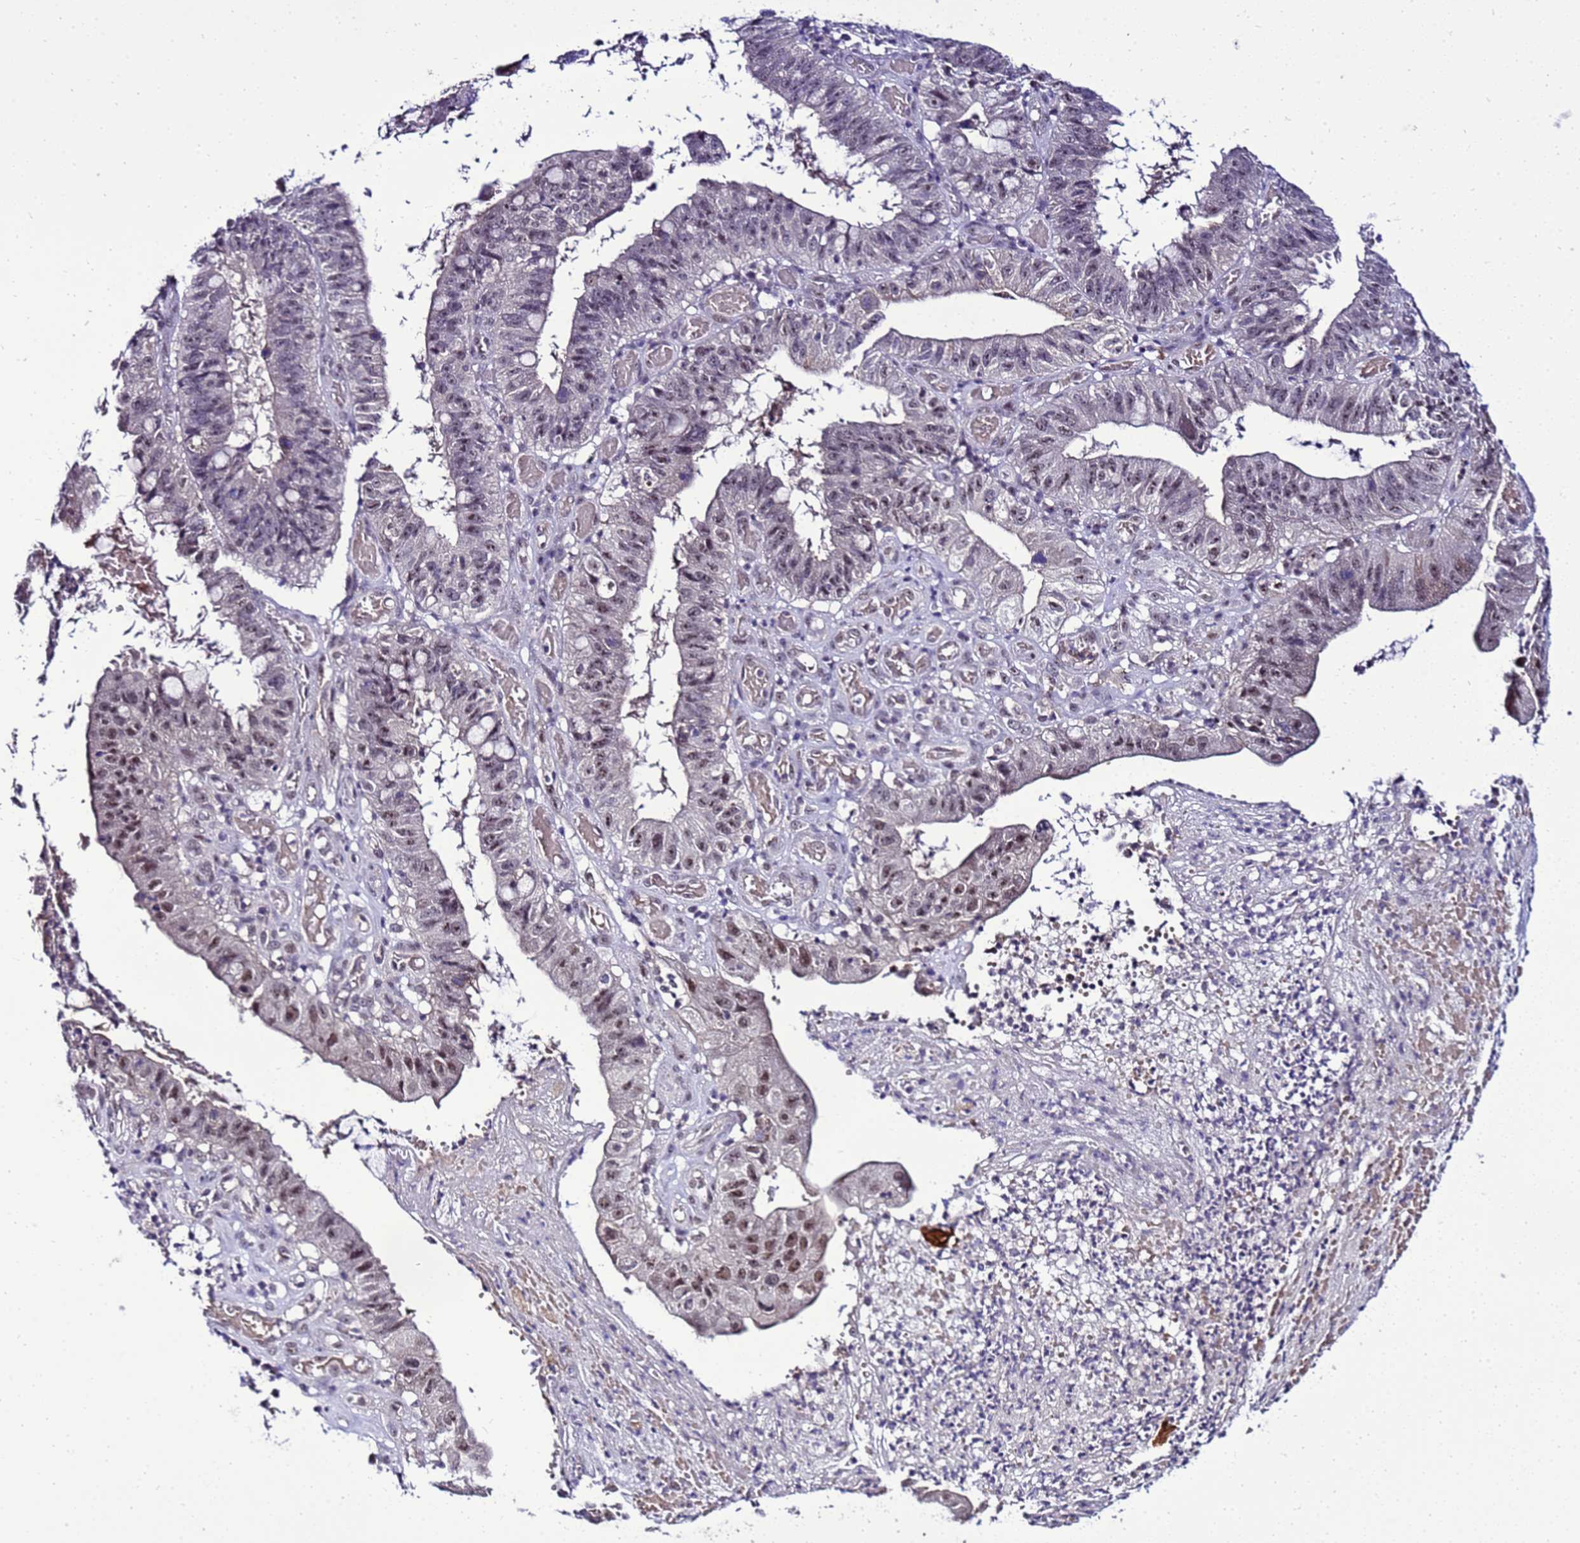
{"staining": {"intensity": "moderate", "quantity": "25%-75%", "location": "nuclear"}, "tissue": "stomach cancer", "cell_type": "Tumor cells", "image_type": "cancer", "snomed": [{"axis": "morphology", "description": "Adenocarcinoma, NOS"}, {"axis": "topography", "description": "Stomach"}], "caption": "Immunohistochemistry (IHC) (DAB) staining of human adenocarcinoma (stomach) demonstrates moderate nuclear protein positivity in about 25%-75% of tumor cells. (IHC, brightfield microscopy, high magnification).", "gene": "C19orf47", "patient": {"sex": "male", "age": 59}}